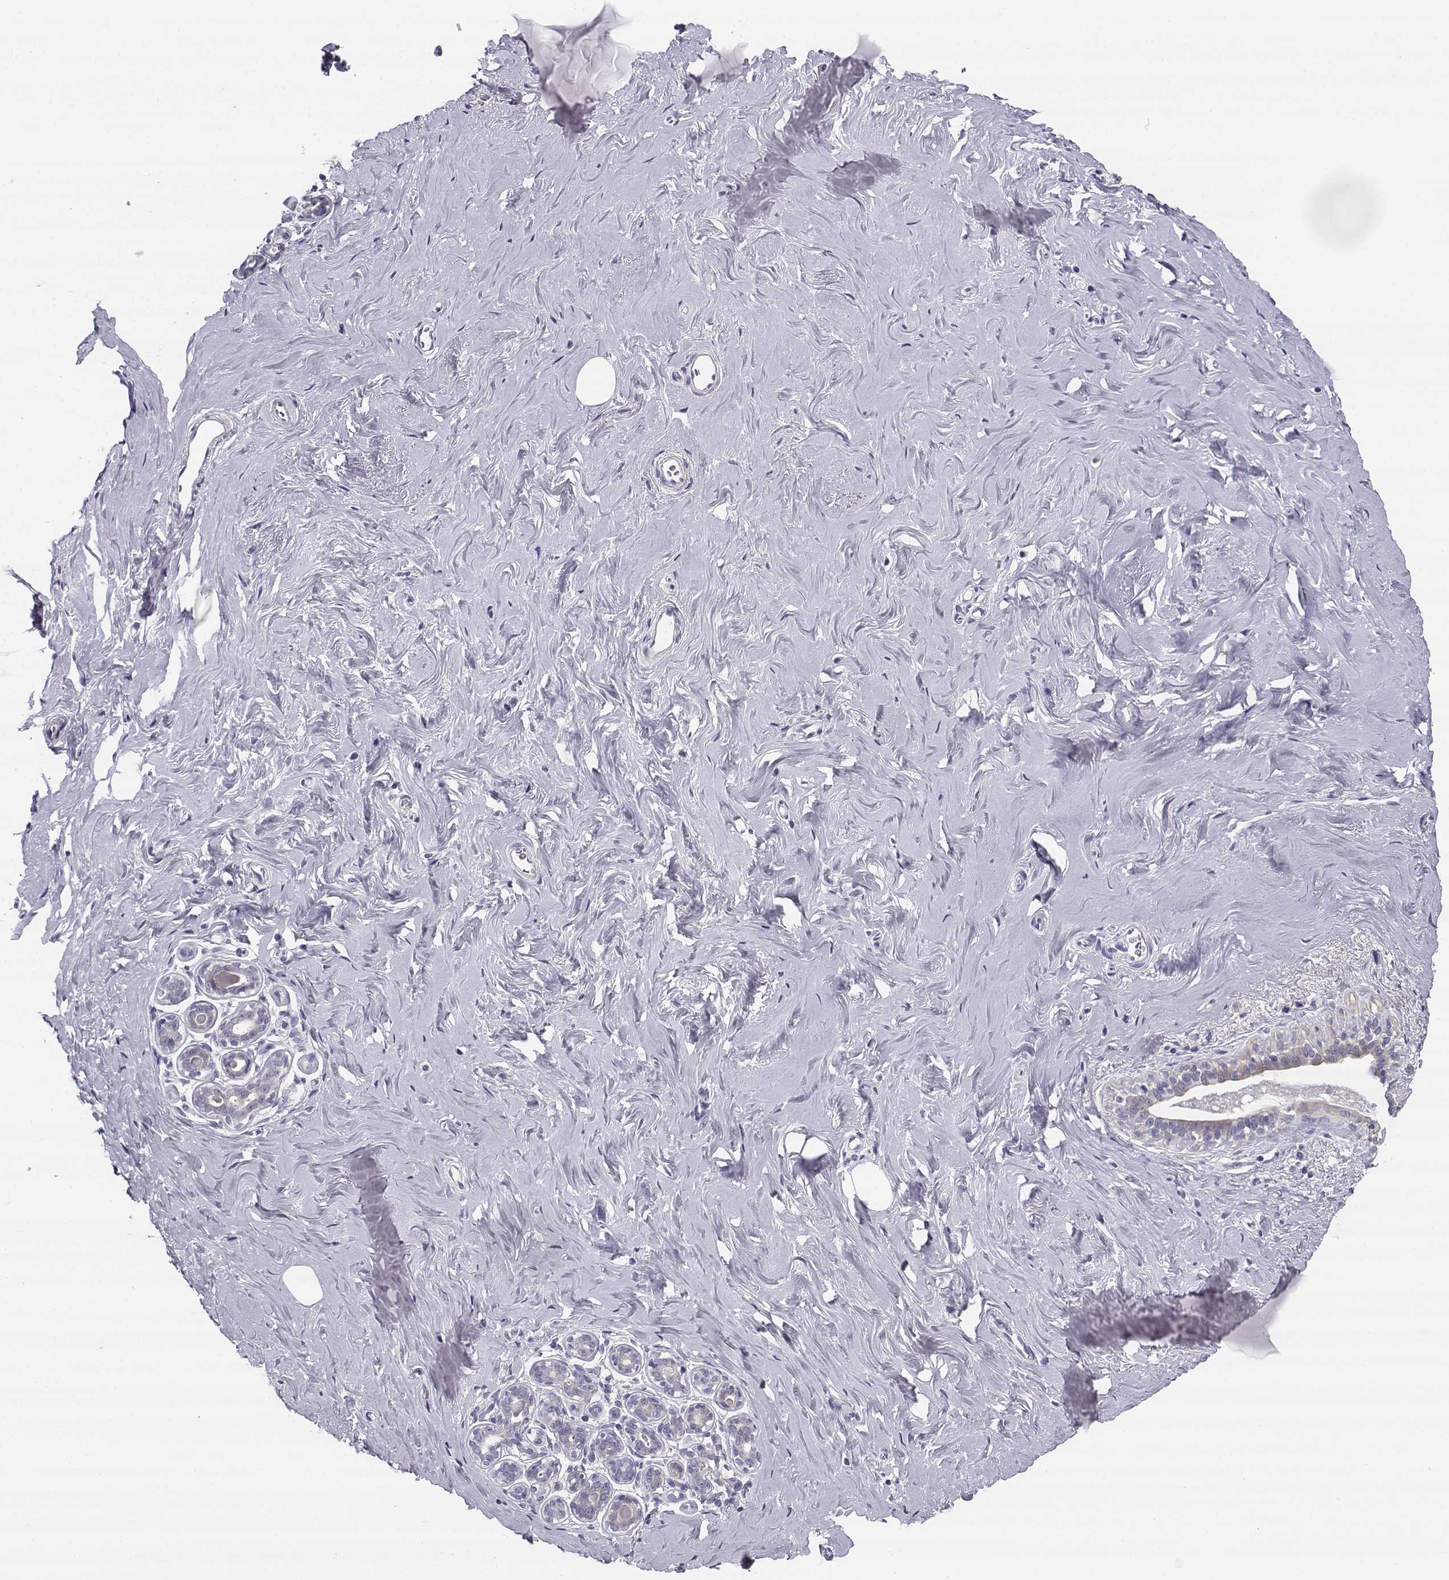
{"staining": {"intensity": "negative", "quantity": "none", "location": "none"}, "tissue": "breast", "cell_type": "Adipocytes", "image_type": "normal", "snomed": [{"axis": "morphology", "description": "Normal tissue, NOS"}, {"axis": "topography", "description": "Skin"}, {"axis": "topography", "description": "Breast"}], "caption": "High magnification brightfield microscopy of unremarkable breast stained with DAB (3,3'-diaminobenzidine) (brown) and counterstained with hematoxylin (blue): adipocytes show no significant expression. (IHC, brightfield microscopy, high magnification).", "gene": "CREB3L3", "patient": {"sex": "female", "age": 43}}